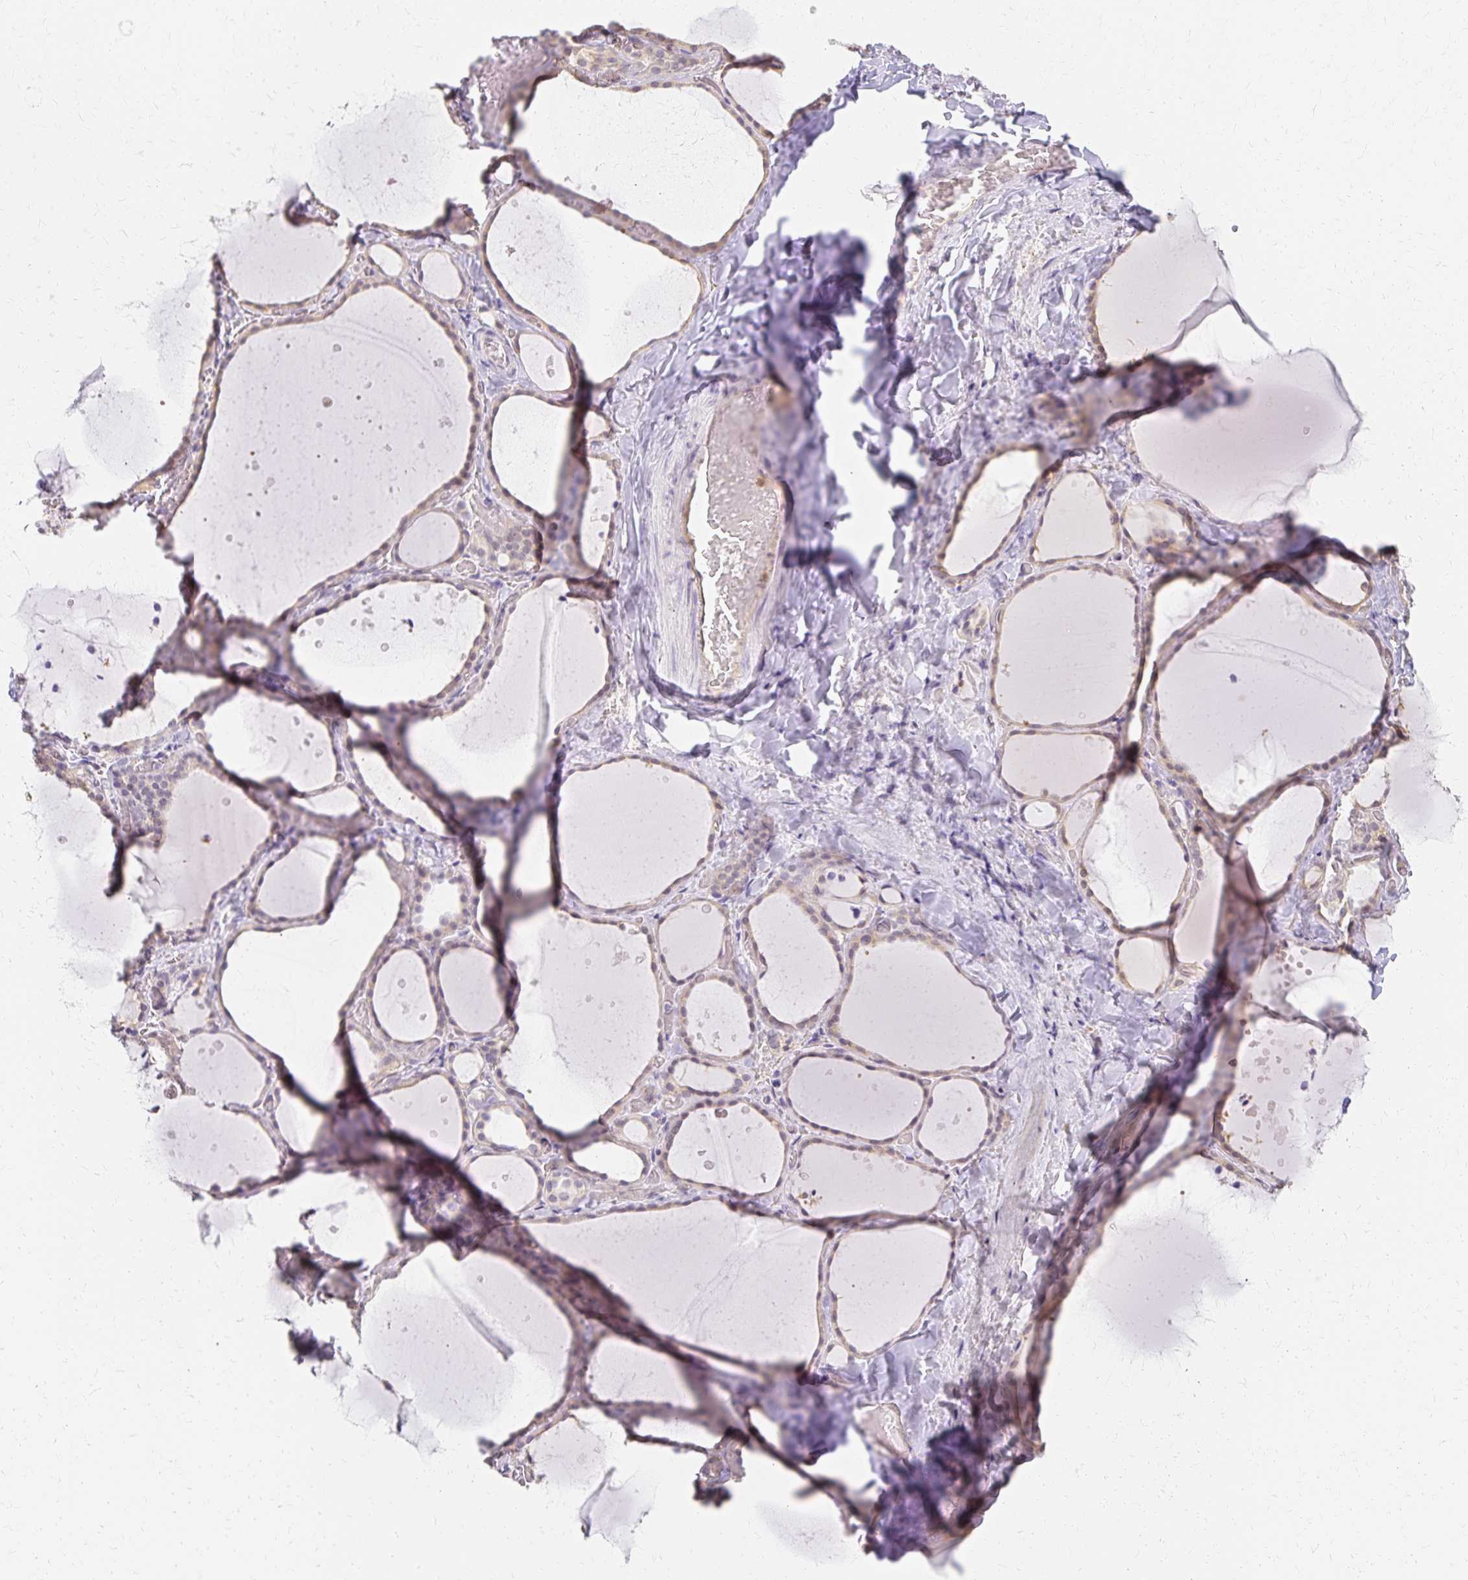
{"staining": {"intensity": "weak", "quantity": "25%-75%", "location": "cytoplasmic/membranous"}, "tissue": "thyroid gland", "cell_type": "Glandular cells", "image_type": "normal", "snomed": [{"axis": "morphology", "description": "Normal tissue, NOS"}, {"axis": "topography", "description": "Thyroid gland"}], "caption": "This is an image of immunohistochemistry (IHC) staining of normal thyroid gland, which shows weak positivity in the cytoplasmic/membranous of glandular cells.", "gene": "AZGP1", "patient": {"sex": "female", "age": 36}}